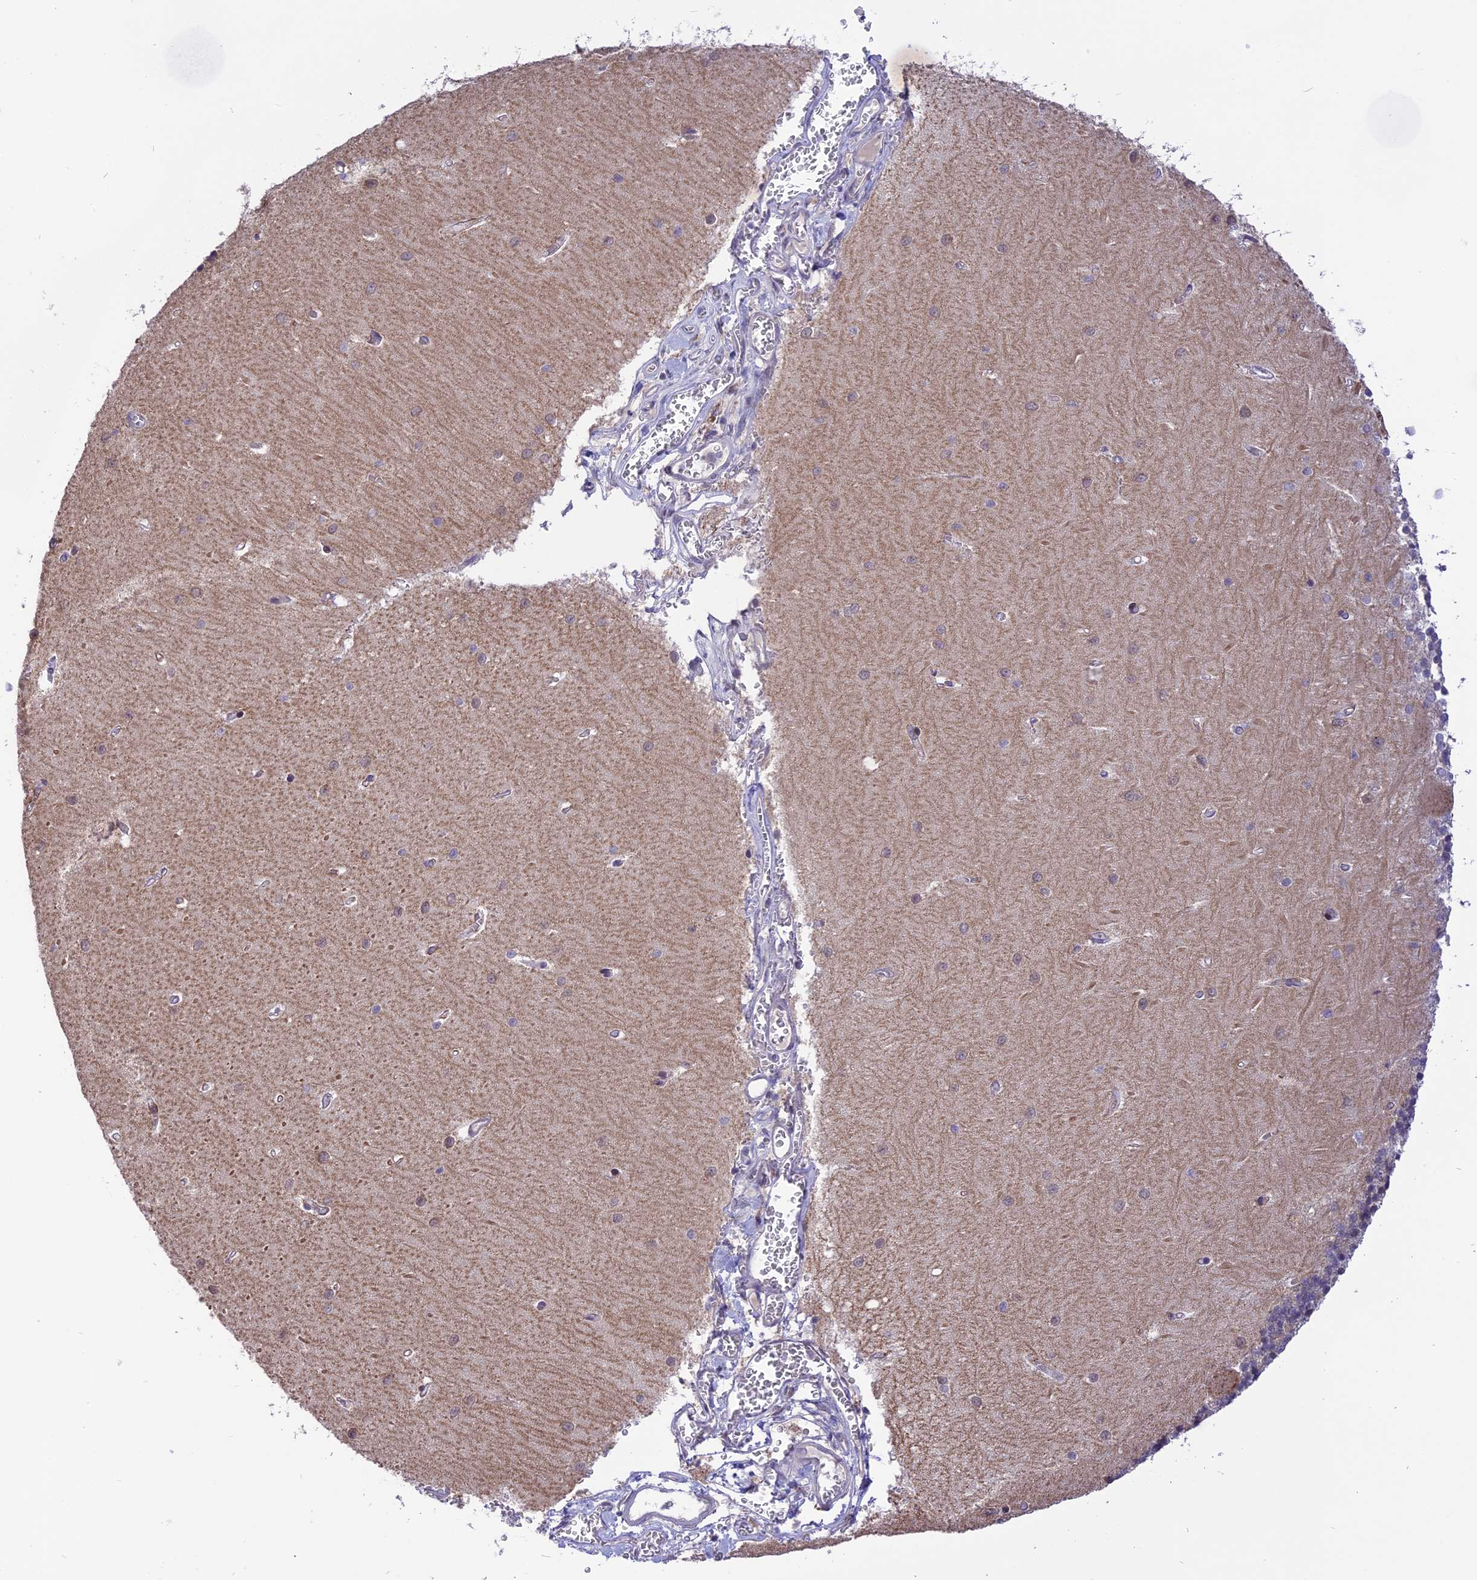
{"staining": {"intensity": "negative", "quantity": "none", "location": "none"}, "tissue": "cerebellum", "cell_type": "Cells in granular layer", "image_type": "normal", "snomed": [{"axis": "morphology", "description": "Normal tissue, NOS"}, {"axis": "topography", "description": "Cerebellum"}], "caption": "The IHC micrograph has no significant staining in cells in granular layer of cerebellum.", "gene": "ZNF837", "patient": {"sex": "male", "age": 37}}